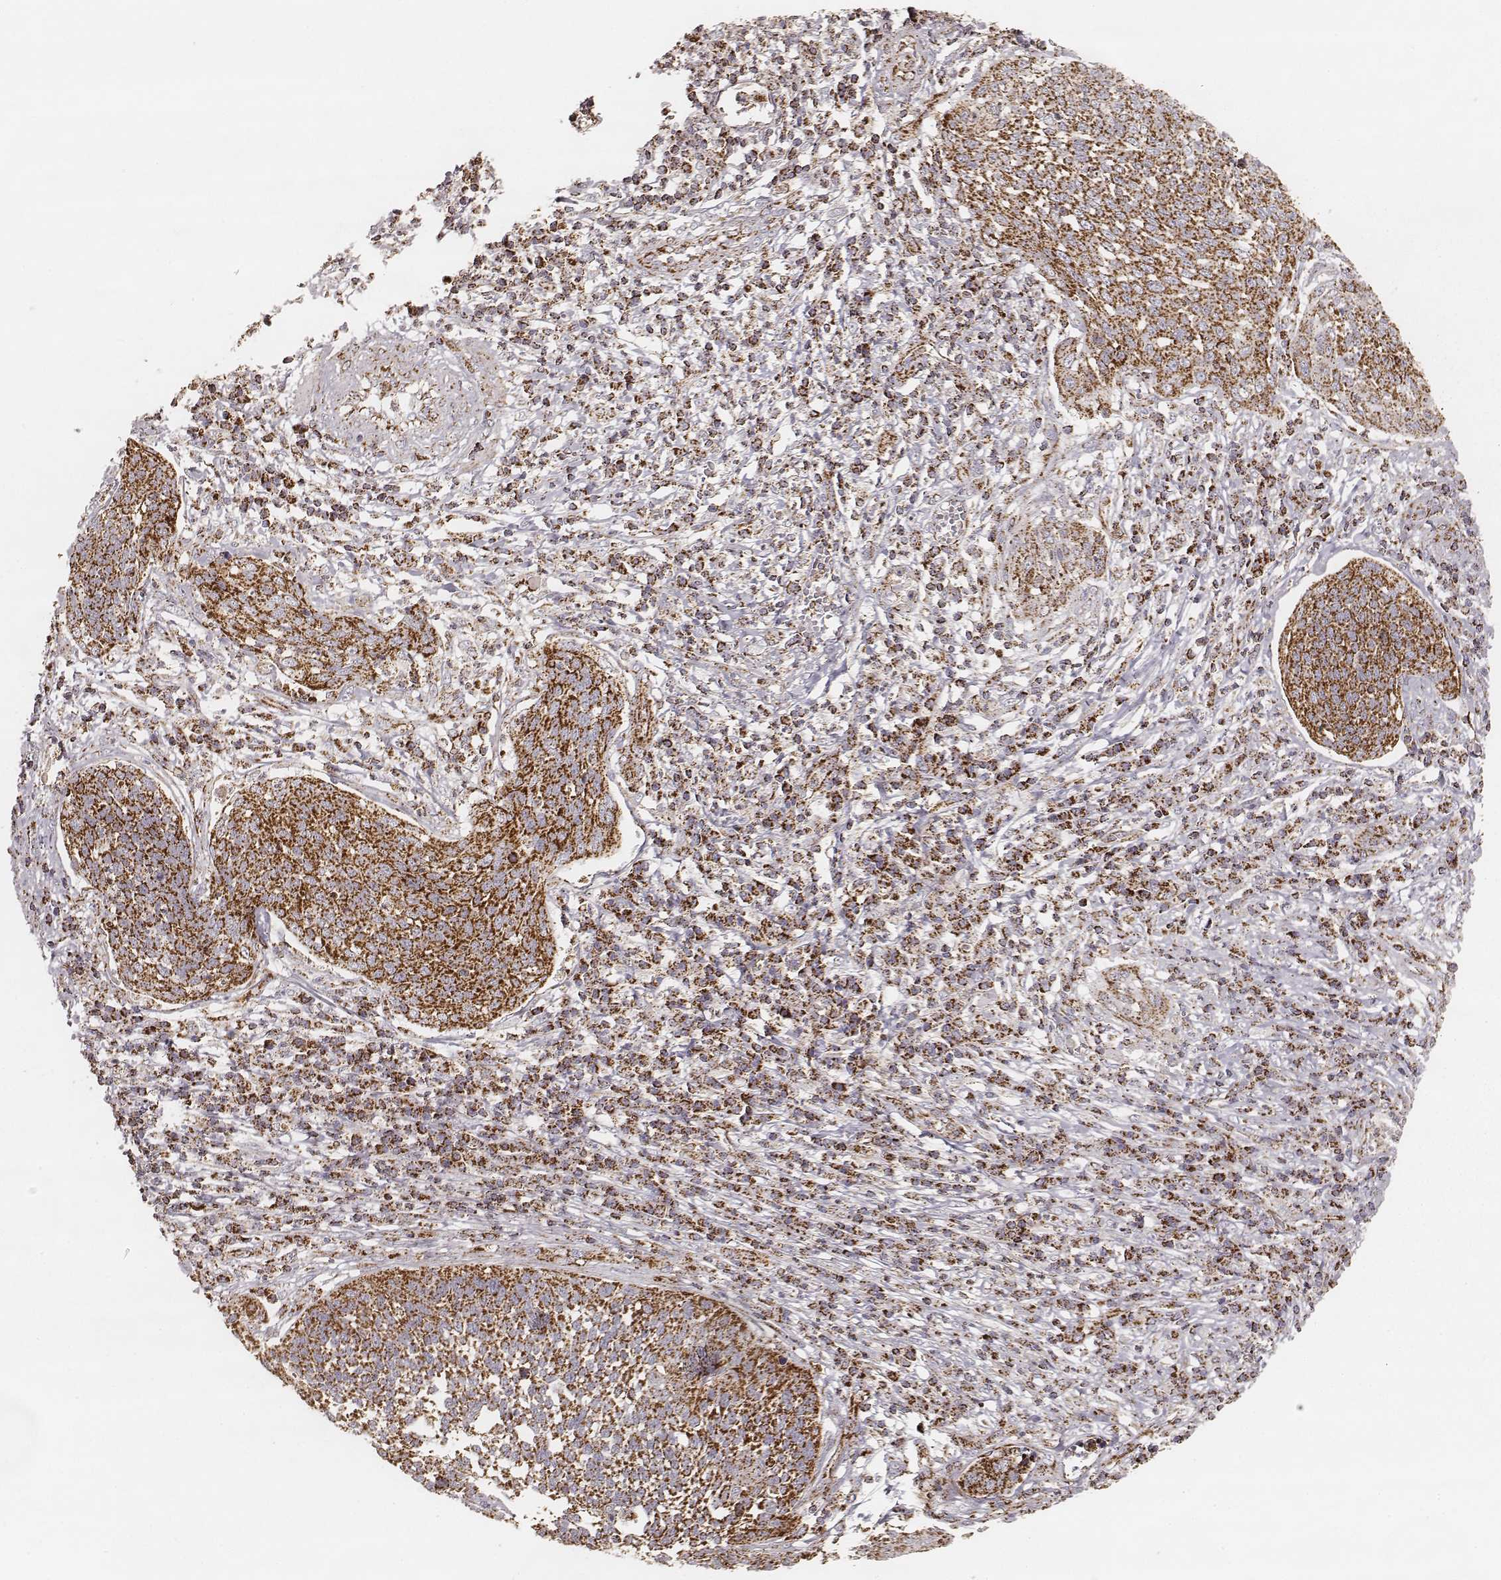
{"staining": {"intensity": "strong", "quantity": ">75%", "location": "cytoplasmic/membranous"}, "tissue": "cervical cancer", "cell_type": "Tumor cells", "image_type": "cancer", "snomed": [{"axis": "morphology", "description": "Squamous cell carcinoma, NOS"}, {"axis": "topography", "description": "Cervix"}], "caption": "IHC staining of cervical cancer, which shows high levels of strong cytoplasmic/membranous positivity in about >75% of tumor cells indicating strong cytoplasmic/membranous protein positivity. The staining was performed using DAB (brown) for protein detection and nuclei were counterstained in hematoxylin (blue).", "gene": "CS", "patient": {"sex": "female", "age": 34}}